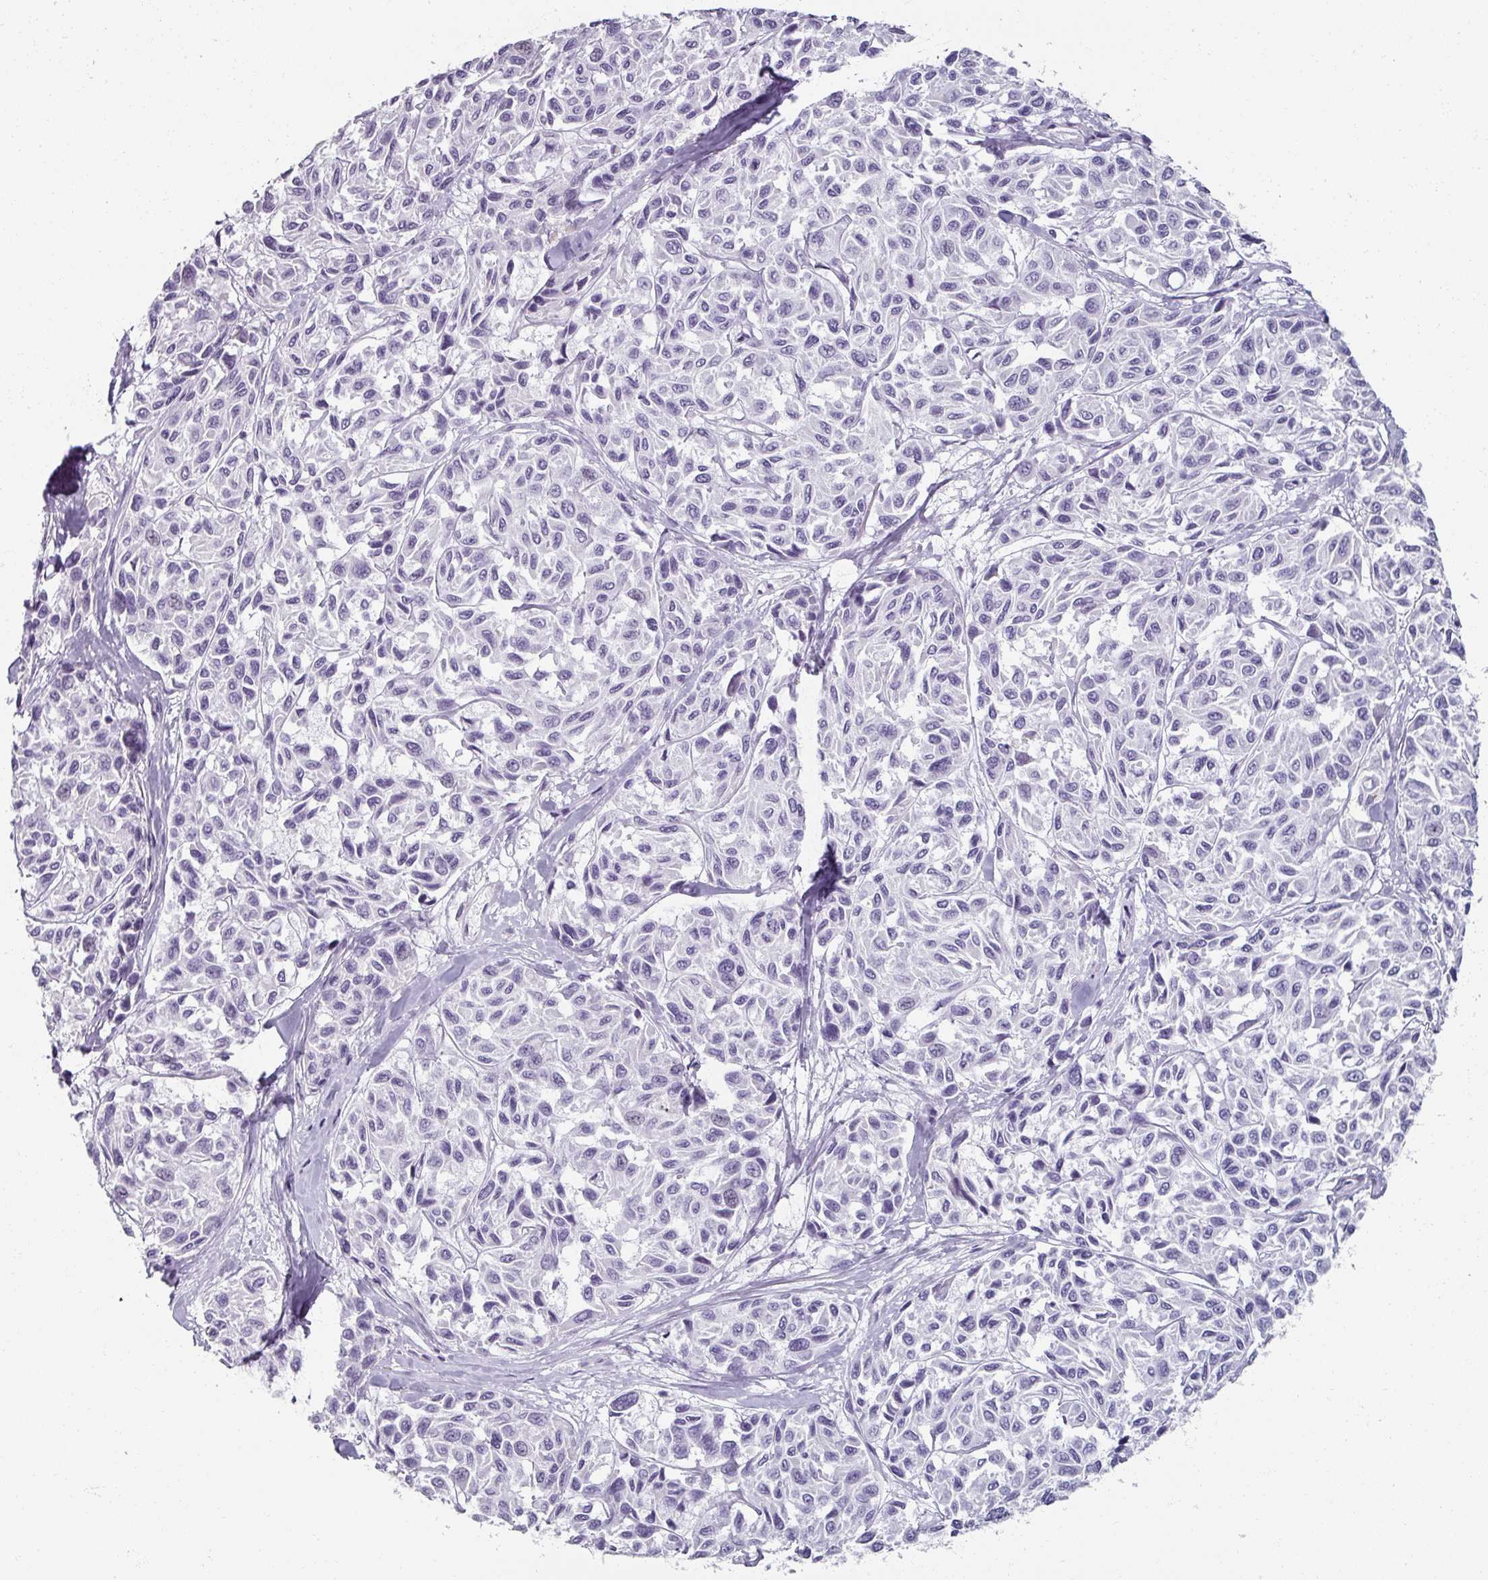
{"staining": {"intensity": "negative", "quantity": "none", "location": "none"}, "tissue": "melanoma", "cell_type": "Tumor cells", "image_type": "cancer", "snomed": [{"axis": "morphology", "description": "Malignant melanoma, NOS"}, {"axis": "topography", "description": "Skin"}], "caption": "Immunohistochemistry photomicrograph of human melanoma stained for a protein (brown), which shows no staining in tumor cells.", "gene": "REG3G", "patient": {"sex": "female", "age": 66}}